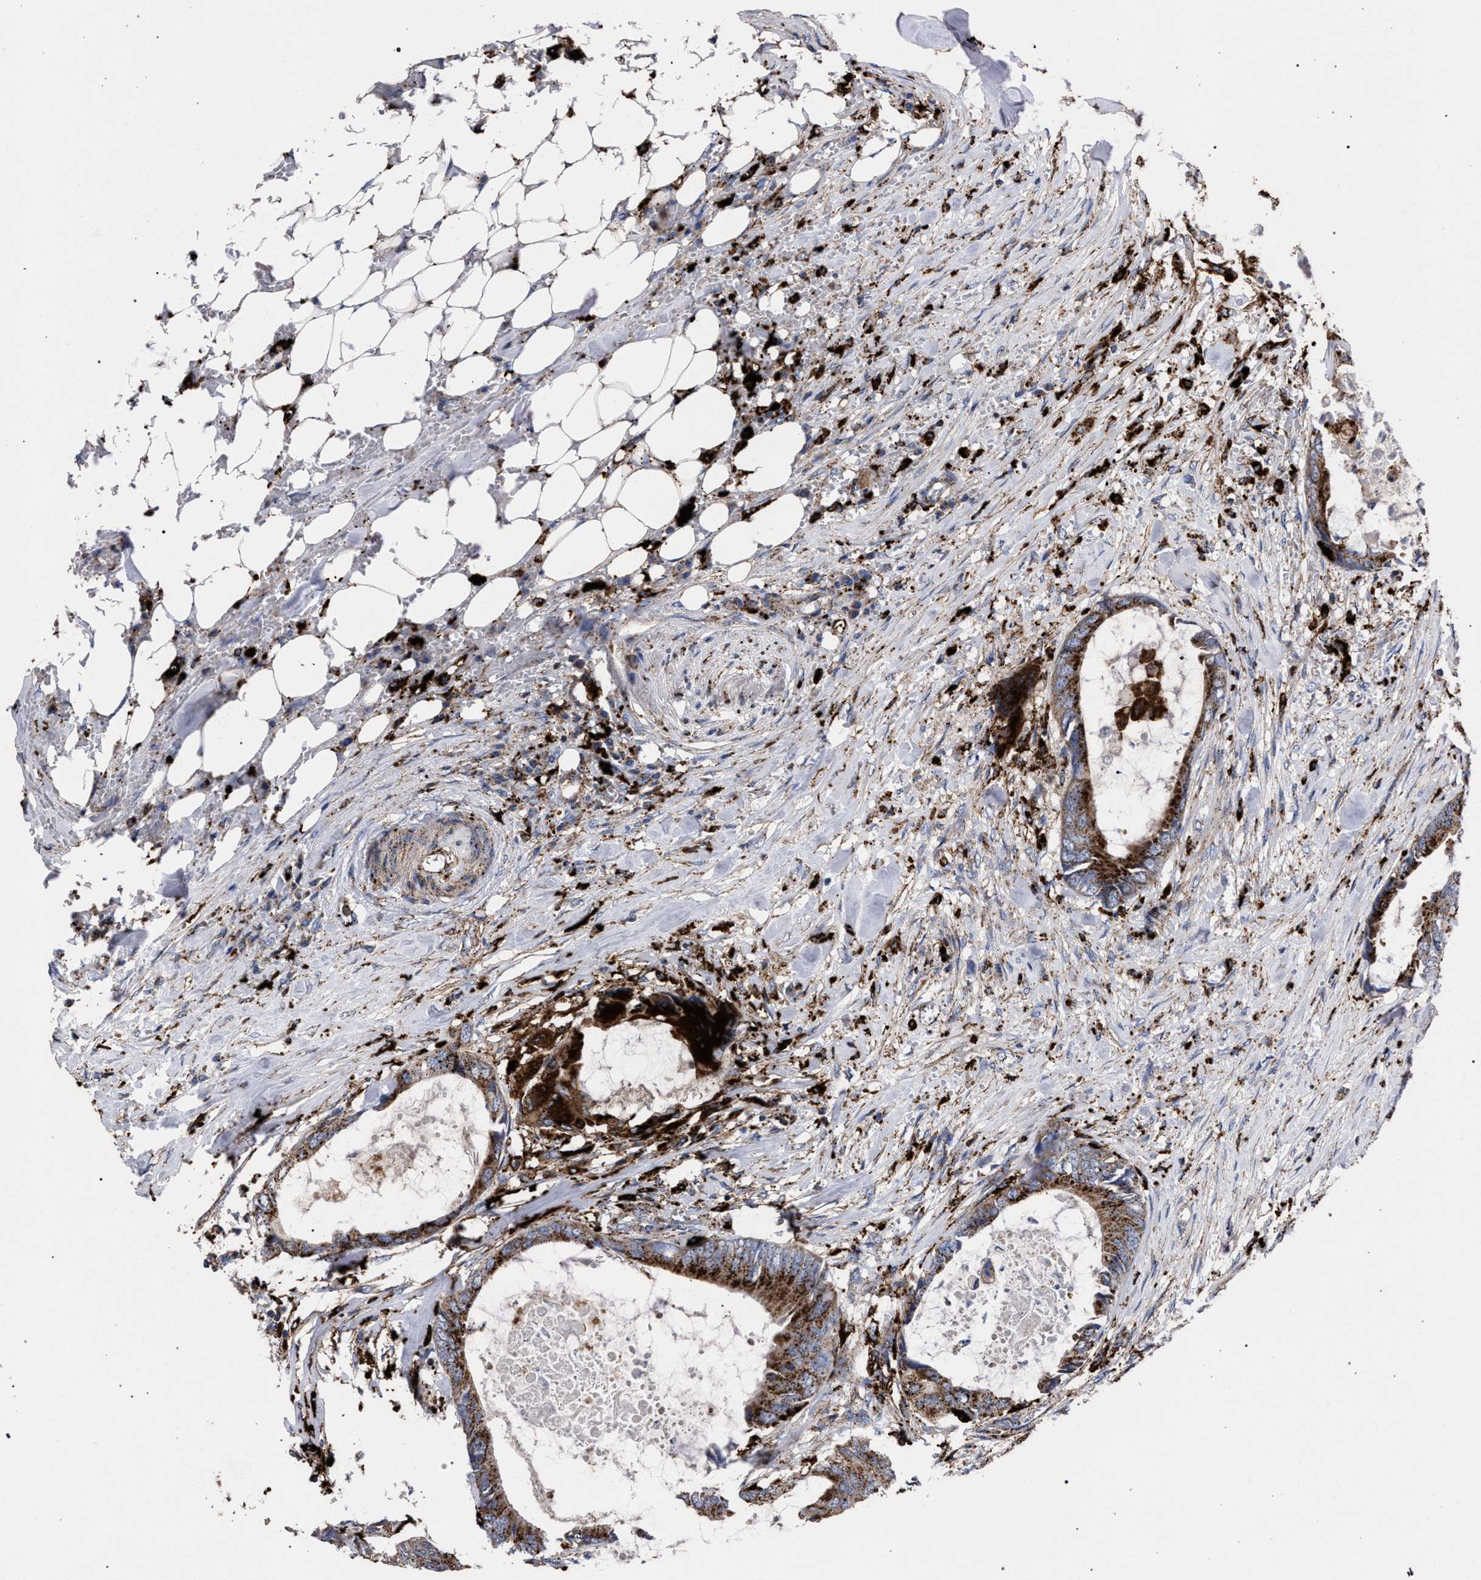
{"staining": {"intensity": "strong", "quantity": ">75%", "location": "cytoplasmic/membranous"}, "tissue": "colorectal cancer", "cell_type": "Tumor cells", "image_type": "cancer", "snomed": [{"axis": "morphology", "description": "Normal tissue, NOS"}, {"axis": "morphology", "description": "Adenocarcinoma, NOS"}, {"axis": "topography", "description": "Rectum"}, {"axis": "topography", "description": "Peripheral nerve tissue"}], "caption": "IHC of human adenocarcinoma (colorectal) shows high levels of strong cytoplasmic/membranous expression in approximately >75% of tumor cells.", "gene": "PPT1", "patient": {"sex": "female", "age": 77}}